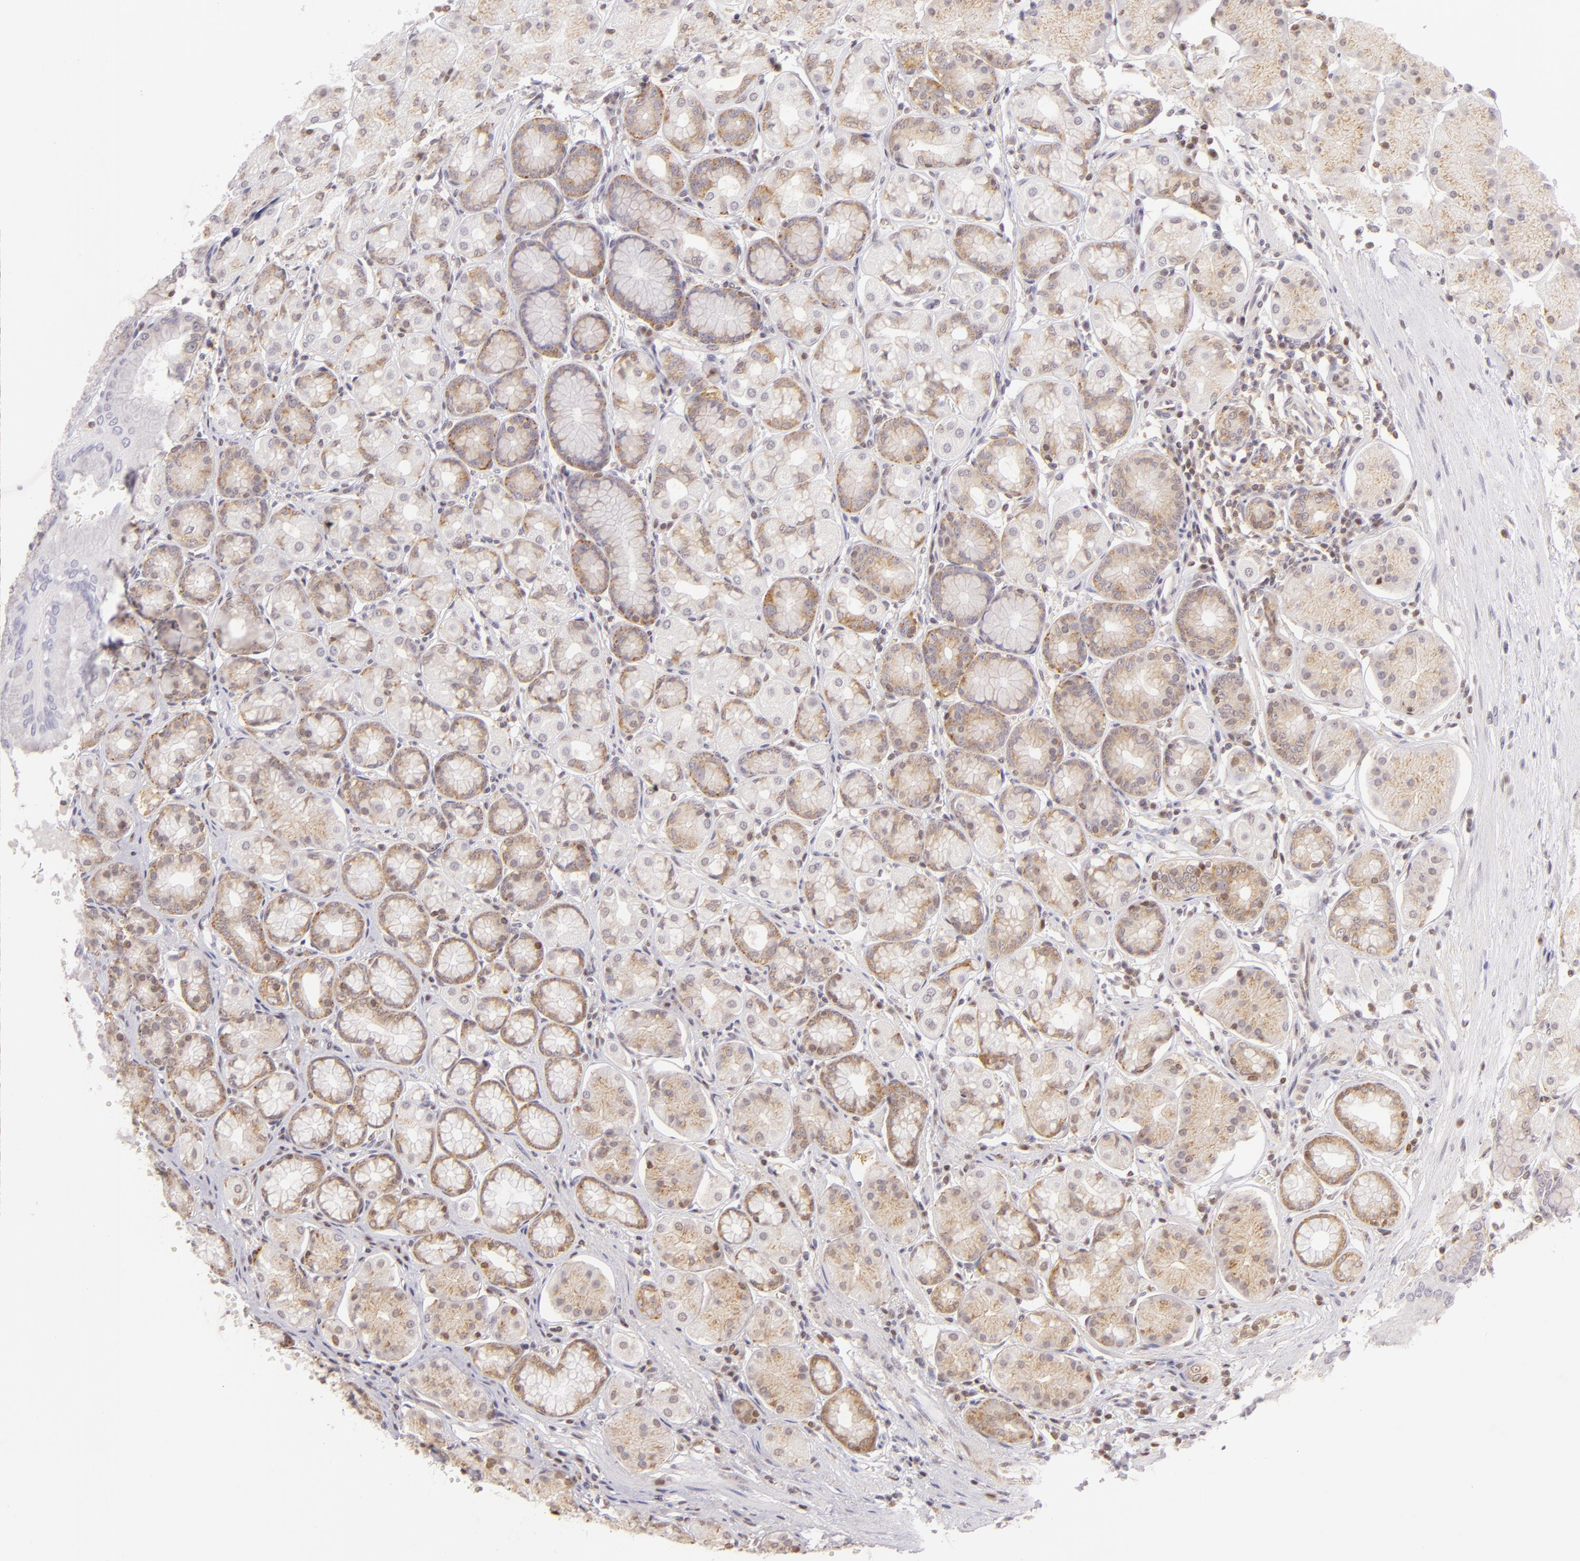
{"staining": {"intensity": "moderate", "quantity": "25%-75%", "location": "cytoplasmic/membranous"}, "tissue": "stomach", "cell_type": "Glandular cells", "image_type": "normal", "snomed": [{"axis": "morphology", "description": "Normal tissue, NOS"}, {"axis": "topography", "description": "Stomach"}, {"axis": "topography", "description": "Stomach, lower"}], "caption": "There is medium levels of moderate cytoplasmic/membranous staining in glandular cells of normal stomach, as demonstrated by immunohistochemical staining (brown color).", "gene": "ENSG00000290315", "patient": {"sex": "male", "age": 76}}